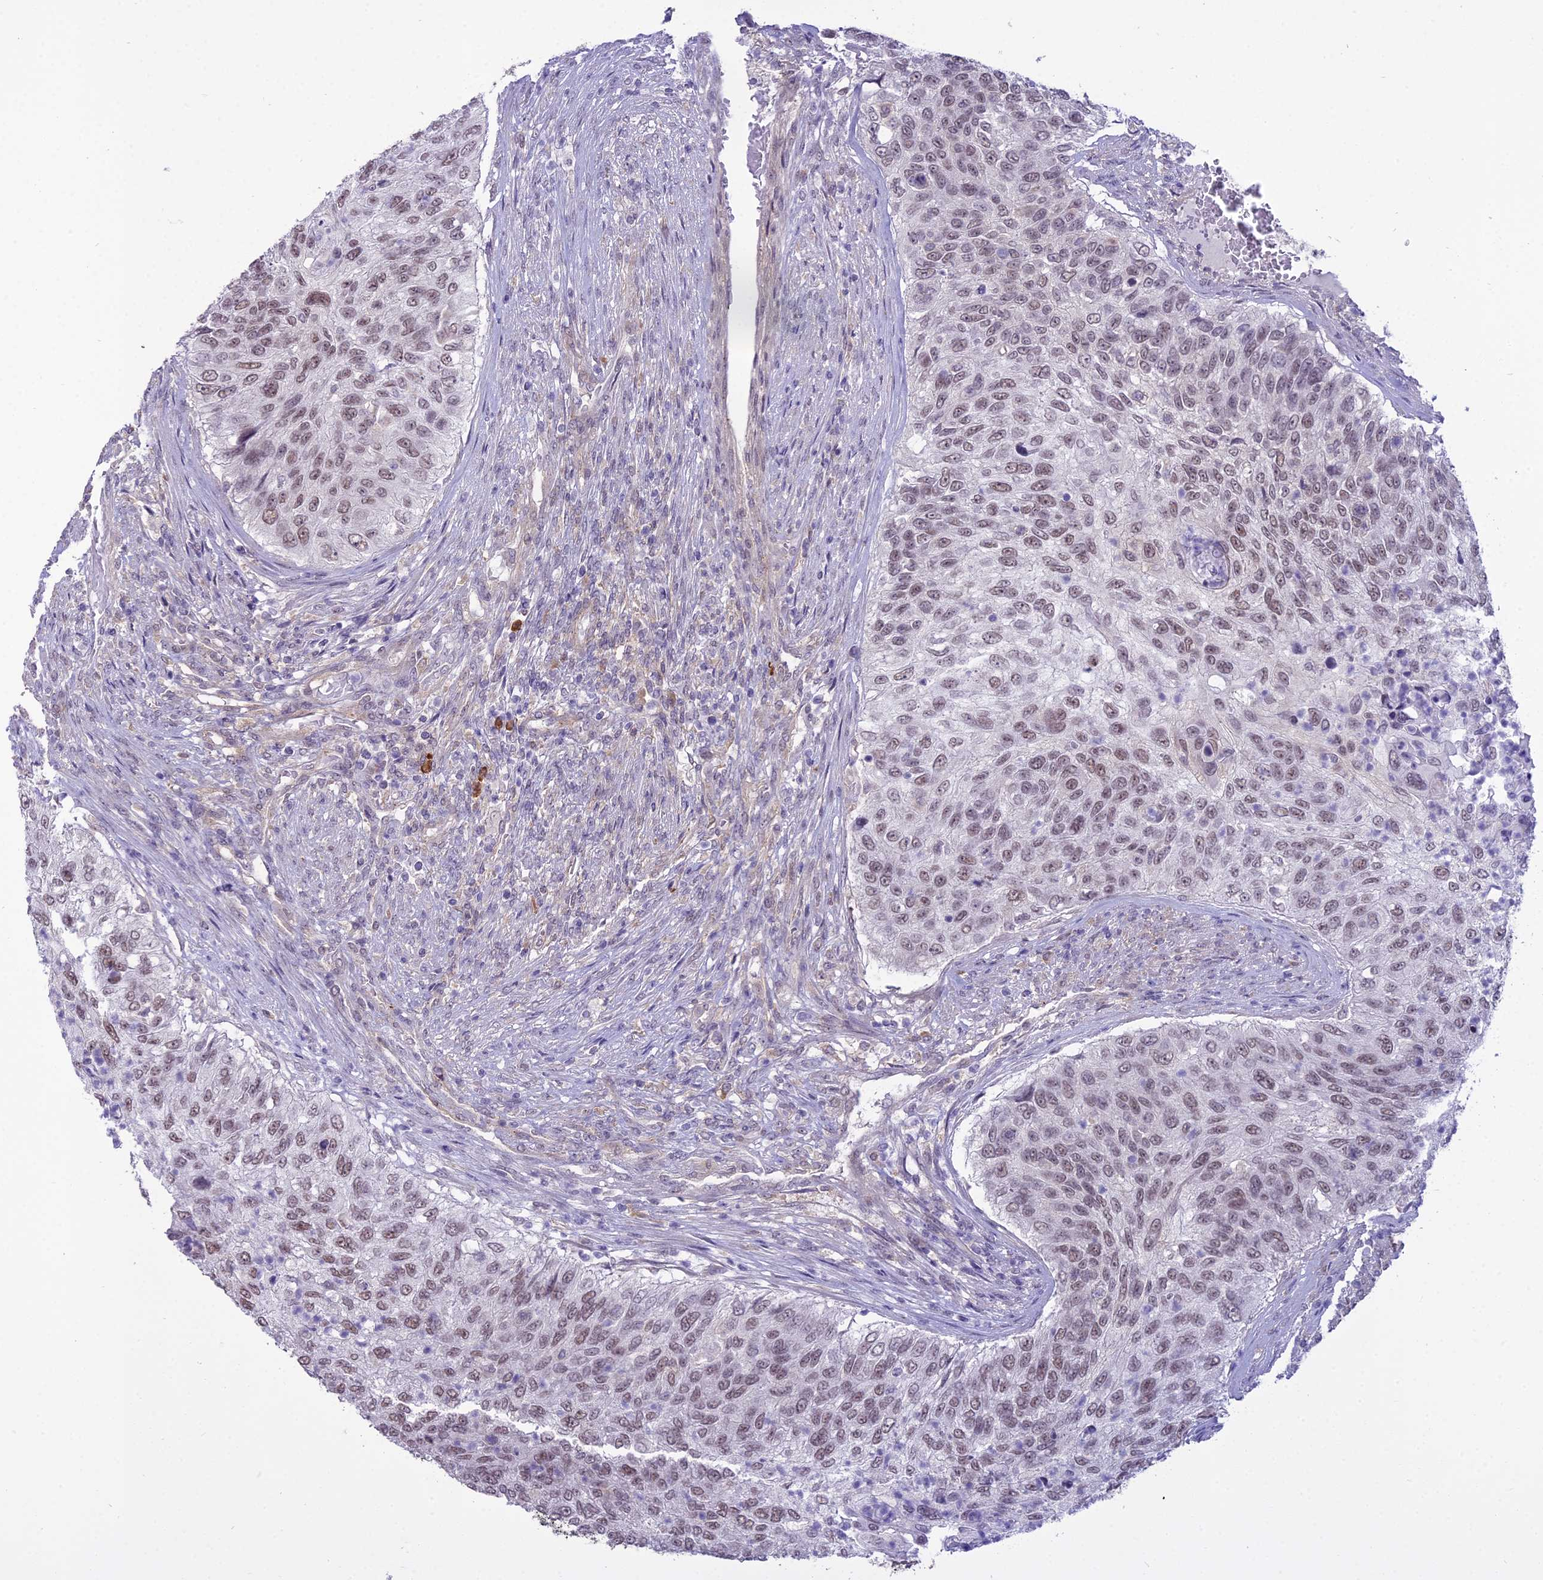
{"staining": {"intensity": "moderate", "quantity": "25%-75%", "location": "nuclear"}, "tissue": "urothelial cancer", "cell_type": "Tumor cells", "image_type": "cancer", "snomed": [{"axis": "morphology", "description": "Urothelial carcinoma, High grade"}, {"axis": "topography", "description": "Urinary bladder"}], "caption": "Urothelial cancer stained with DAB (3,3'-diaminobenzidine) IHC reveals medium levels of moderate nuclear staining in about 25%-75% of tumor cells.", "gene": "BLNK", "patient": {"sex": "female", "age": 60}}